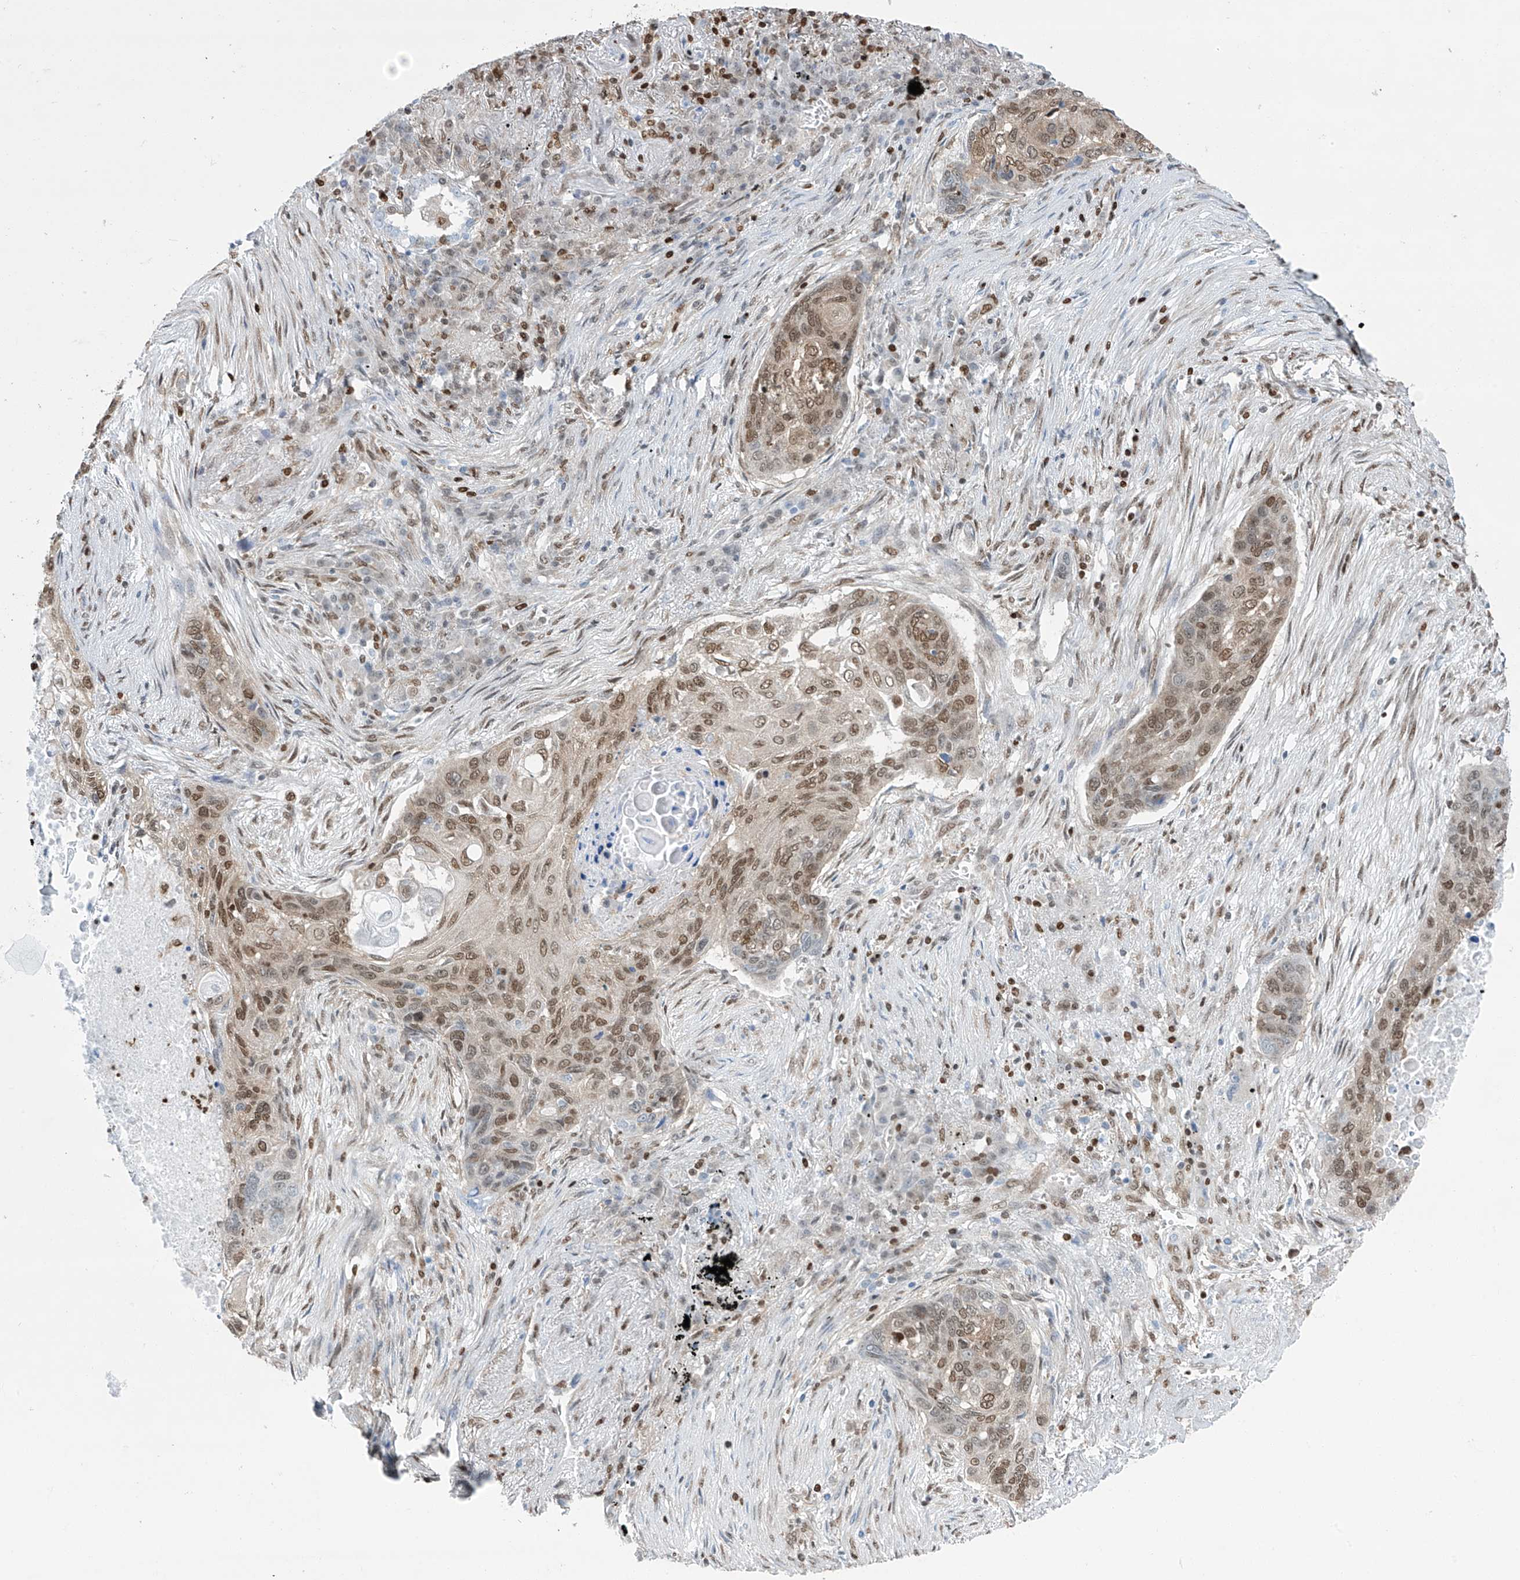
{"staining": {"intensity": "moderate", "quantity": ">75%", "location": "nuclear"}, "tissue": "lung cancer", "cell_type": "Tumor cells", "image_type": "cancer", "snomed": [{"axis": "morphology", "description": "Squamous cell carcinoma, NOS"}, {"axis": "topography", "description": "Lung"}], "caption": "Immunohistochemistry of human squamous cell carcinoma (lung) displays medium levels of moderate nuclear staining in approximately >75% of tumor cells.", "gene": "SARNP", "patient": {"sex": "female", "age": 63}}